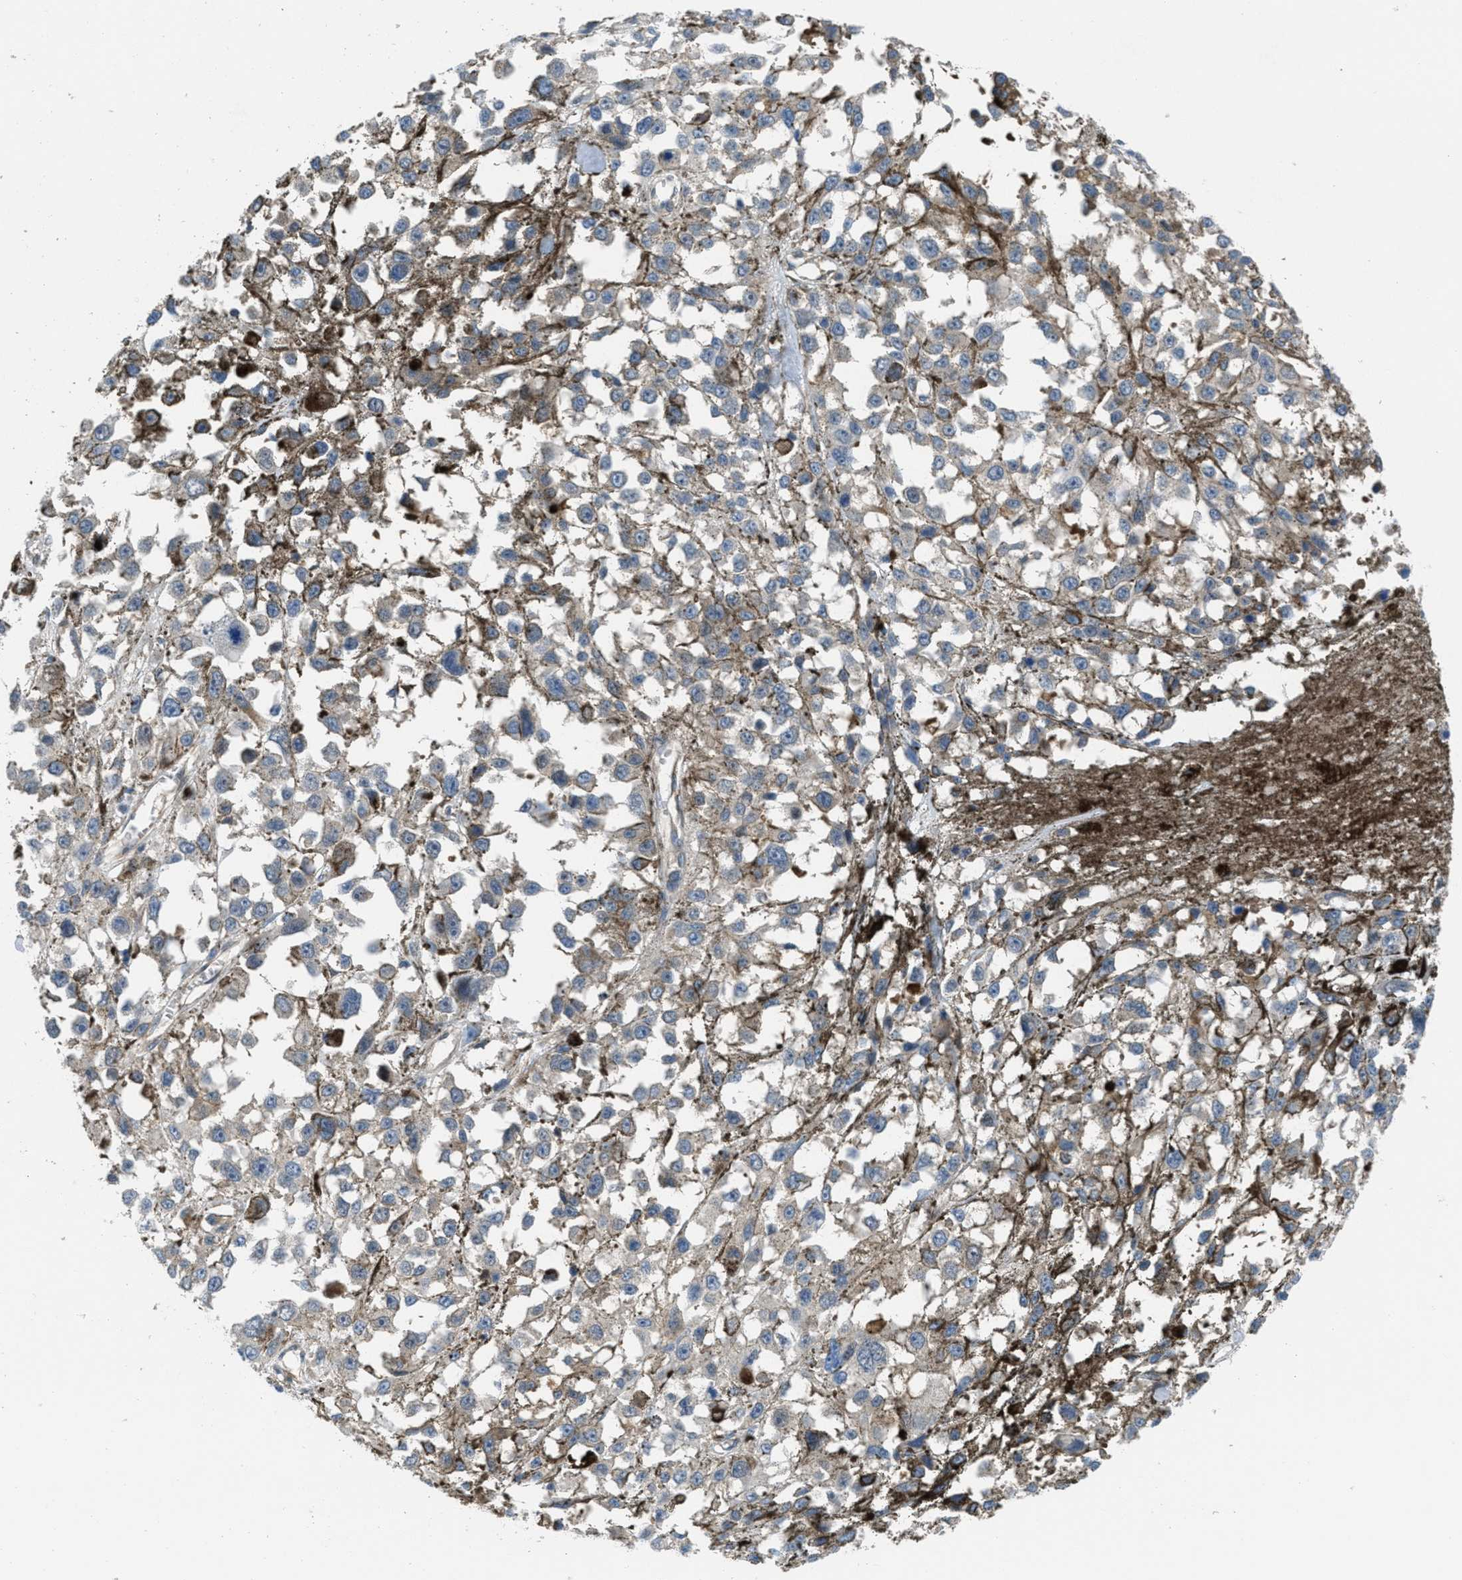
{"staining": {"intensity": "weak", "quantity": ">75%", "location": "cytoplasmic/membranous"}, "tissue": "melanoma", "cell_type": "Tumor cells", "image_type": "cancer", "snomed": [{"axis": "morphology", "description": "Malignant melanoma, Metastatic site"}, {"axis": "topography", "description": "Lymph node"}], "caption": "Protein expression analysis of human malignant melanoma (metastatic site) reveals weak cytoplasmic/membranous positivity in about >75% of tumor cells.", "gene": "PIP5K1C", "patient": {"sex": "male", "age": 59}}